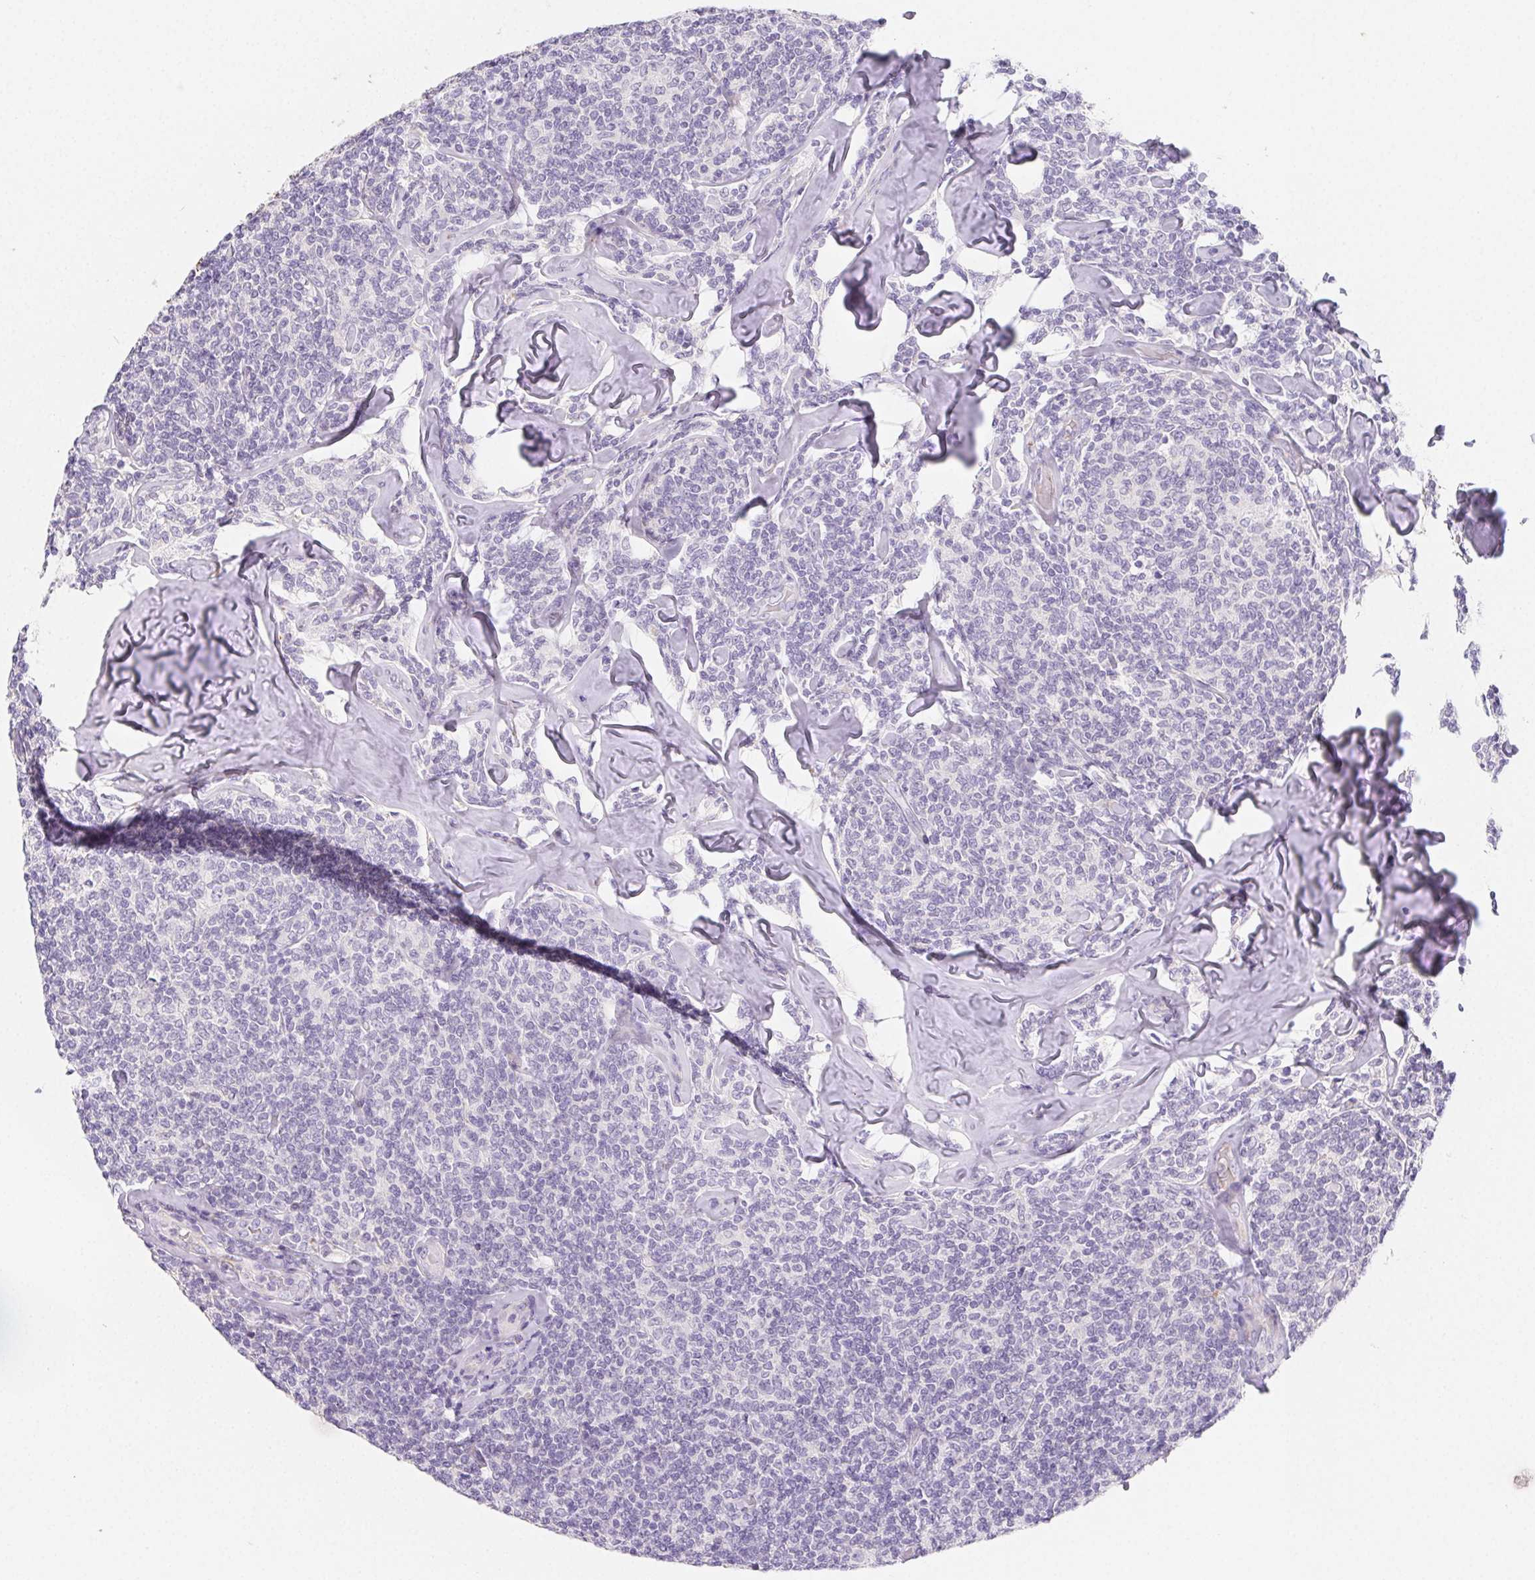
{"staining": {"intensity": "negative", "quantity": "none", "location": "none"}, "tissue": "lymphoma", "cell_type": "Tumor cells", "image_type": "cancer", "snomed": [{"axis": "morphology", "description": "Malignant lymphoma, non-Hodgkin's type, Low grade"}, {"axis": "topography", "description": "Lymph node"}], "caption": "High magnification brightfield microscopy of low-grade malignant lymphoma, non-Hodgkin's type stained with DAB (3,3'-diaminobenzidine) (brown) and counterstained with hematoxylin (blue): tumor cells show no significant expression.", "gene": "ITIH2", "patient": {"sex": "female", "age": 56}}